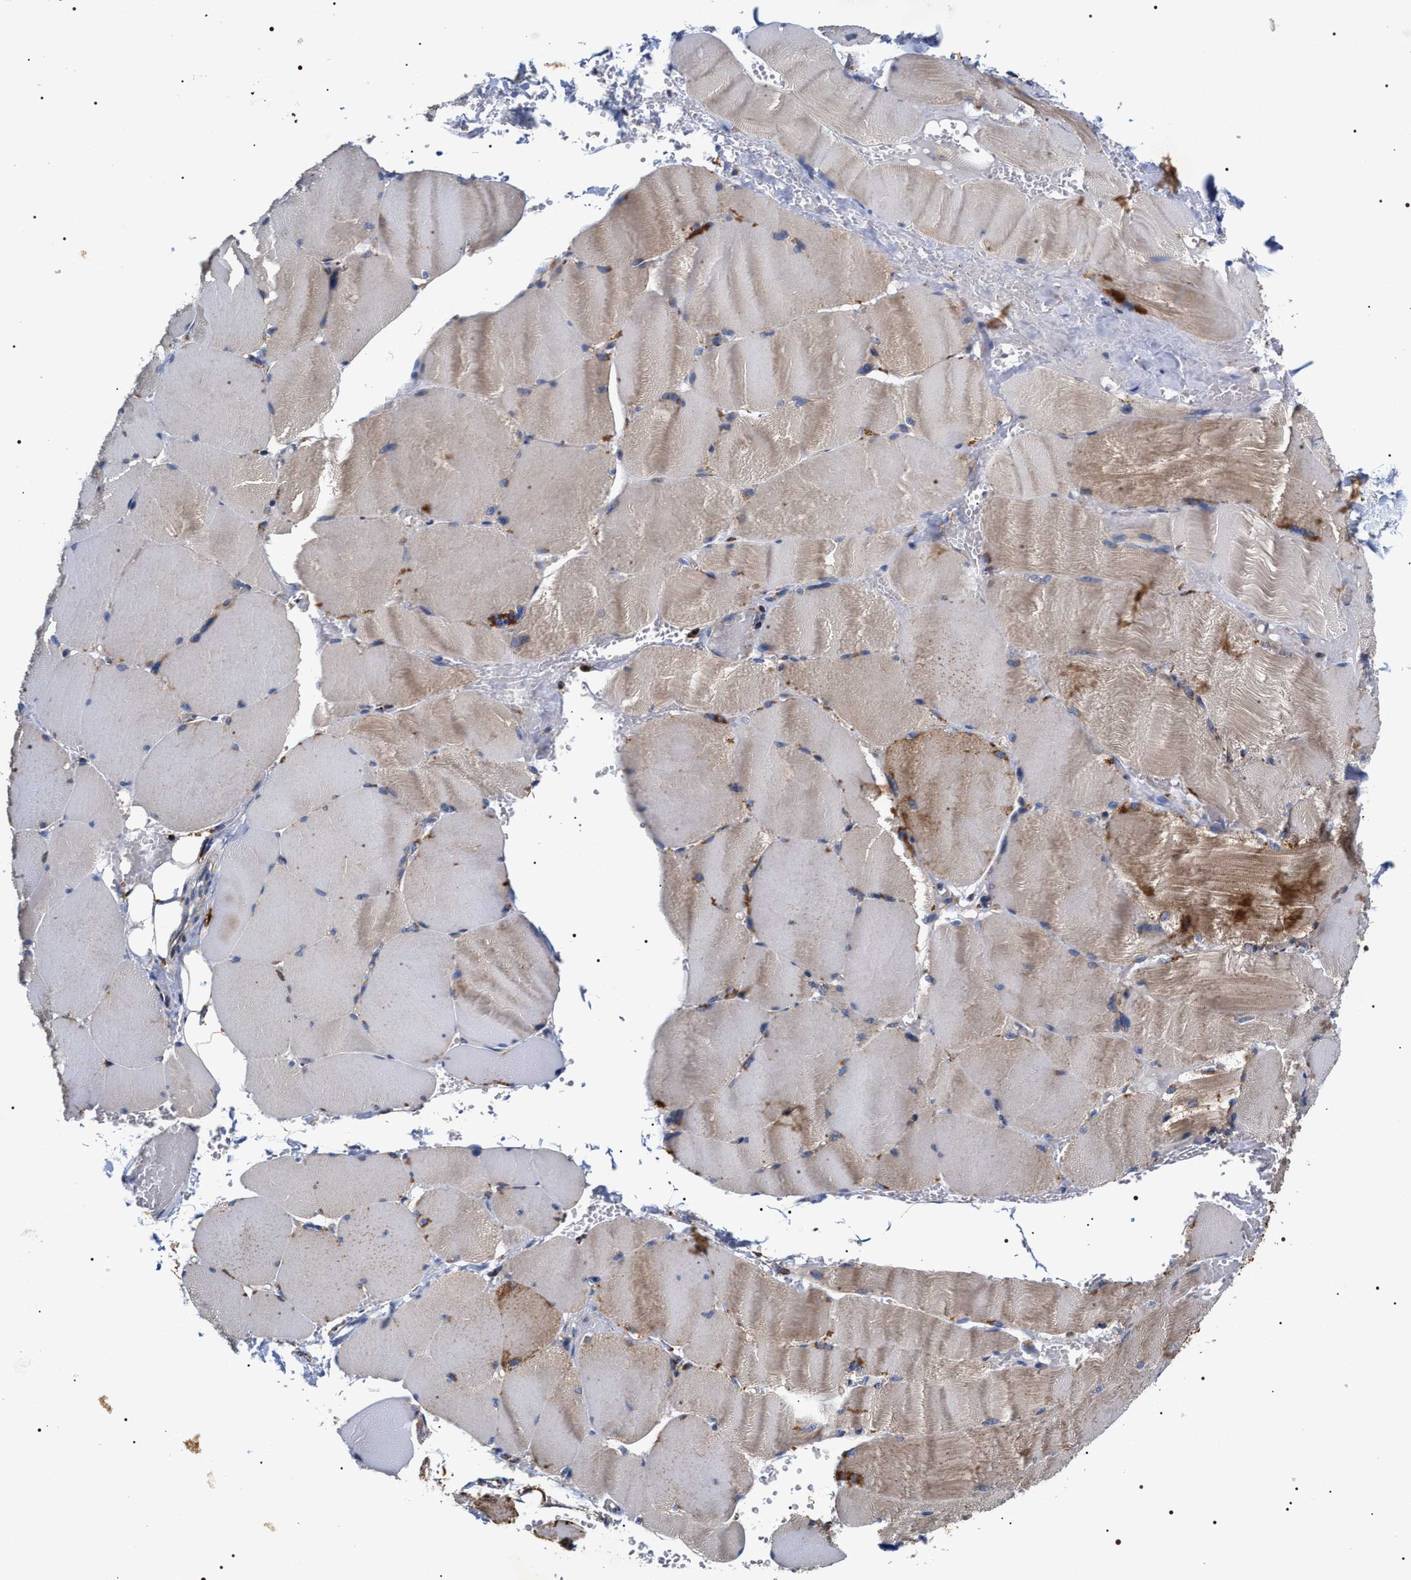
{"staining": {"intensity": "moderate", "quantity": "<25%", "location": "cytoplasmic/membranous"}, "tissue": "skeletal muscle", "cell_type": "Myocytes", "image_type": "normal", "snomed": [{"axis": "morphology", "description": "Normal tissue, NOS"}, {"axis": "topography", "description": "Skin"}, {"axis": "topography", "description": "Skeletal muscle"}], "caption": "This is a photomicrograph of immunohistochemistry (IHC) staining of normal skeletal muscle, which shows moderate staining in the cytoplasmic/membranous of myocytes.", "gene": "COG5", "patient": {"sex": "male", "age": 83}}